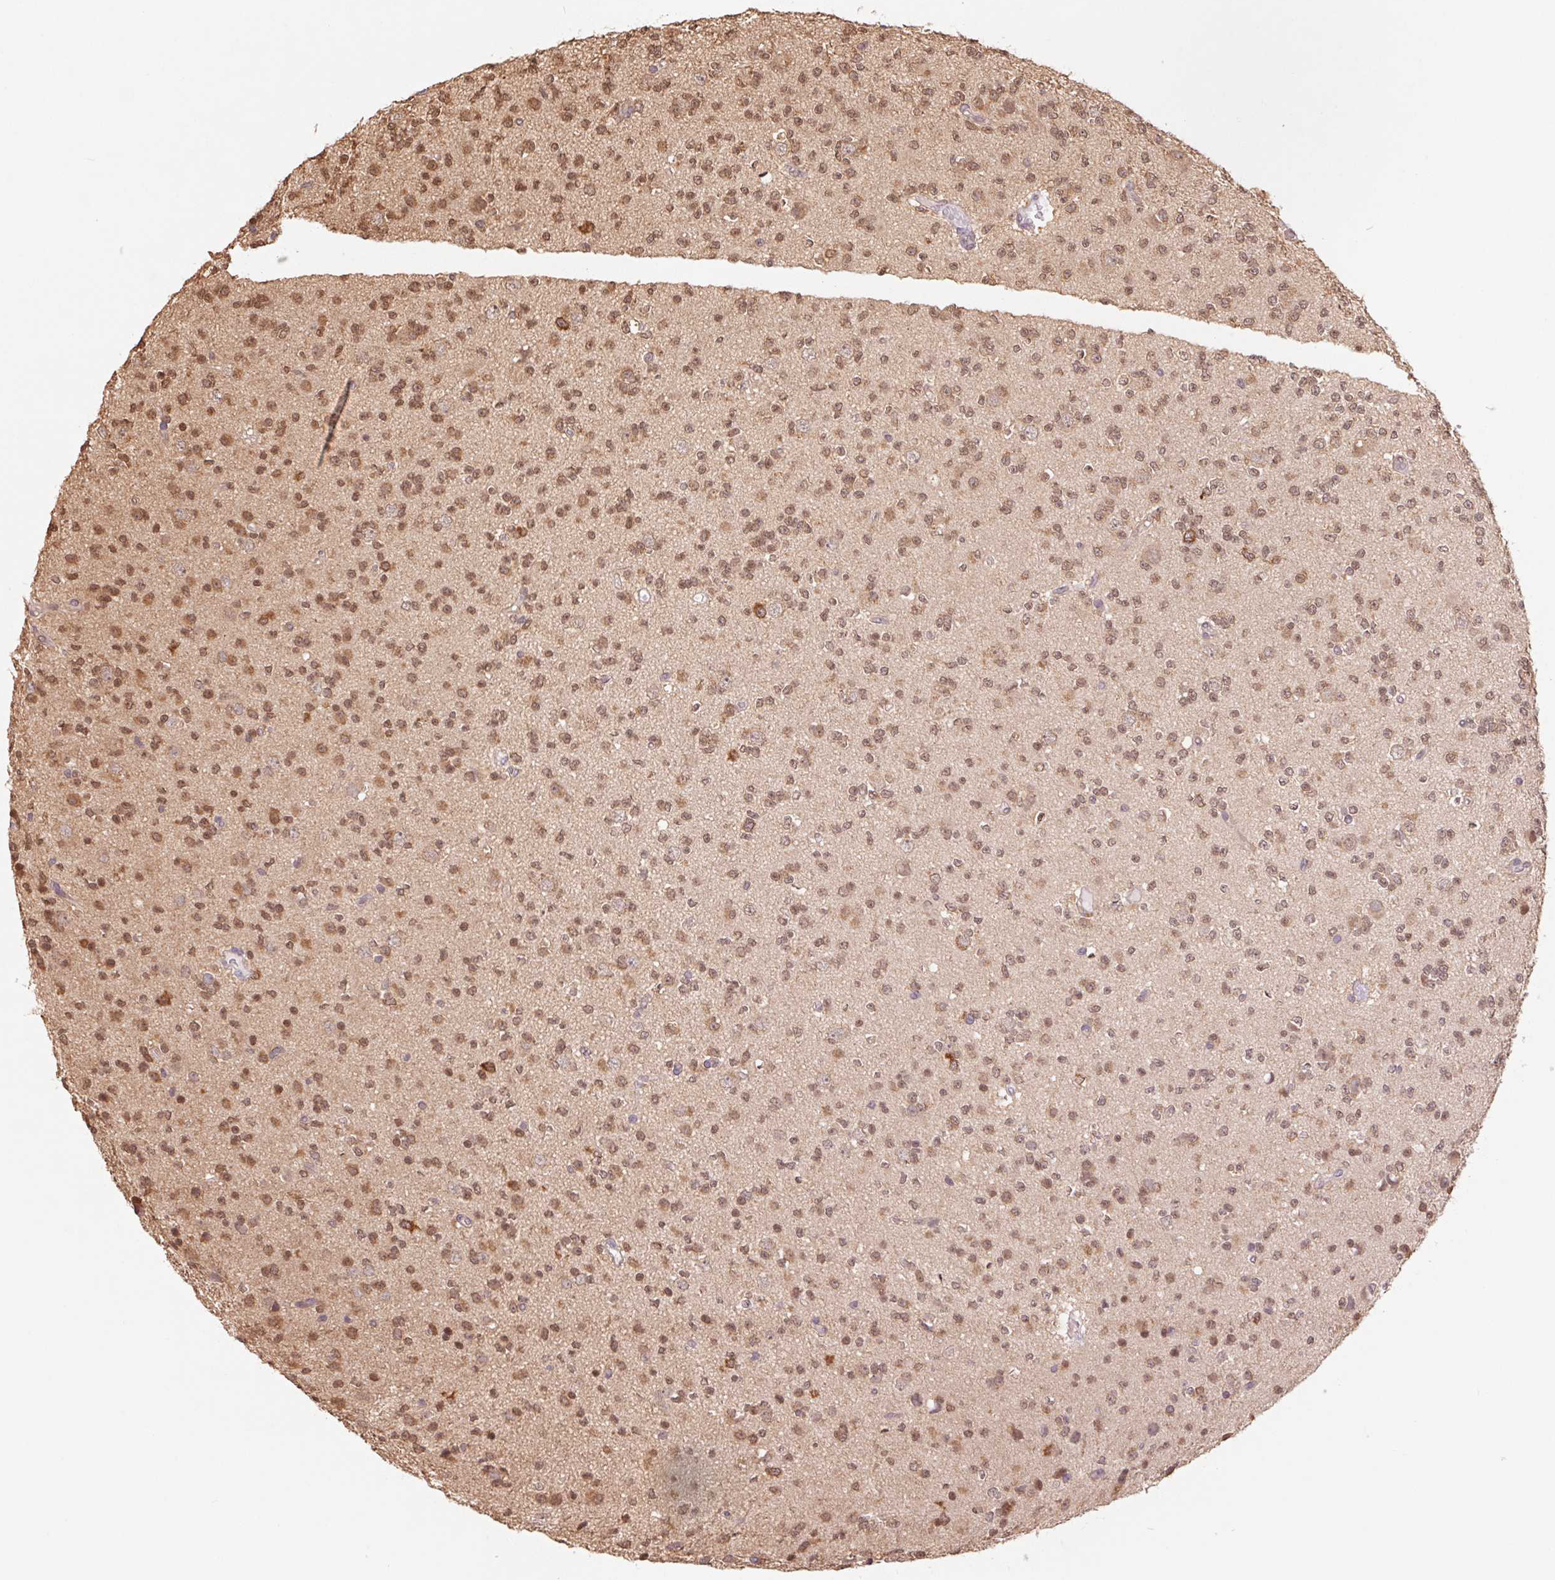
{"staining": {"intensity": "moderate", "quantity": "25%-75%", "location": "nuclear"}, "tissue": "glioma", "cell_type": "Tumor cells", "image_type": "cancer", "snomed": [{"axis": "morphology", "description": "Glioma, malignant, High grade"}, {"axis": "topography", "description": "Brain"}], "caption": "A brown stain labels moderate nuclear staining of a protein in malignant glioma (high-grade) tumor cells.", "gene": "RRM1", "patient": {"sex": "male", "age": 36}}